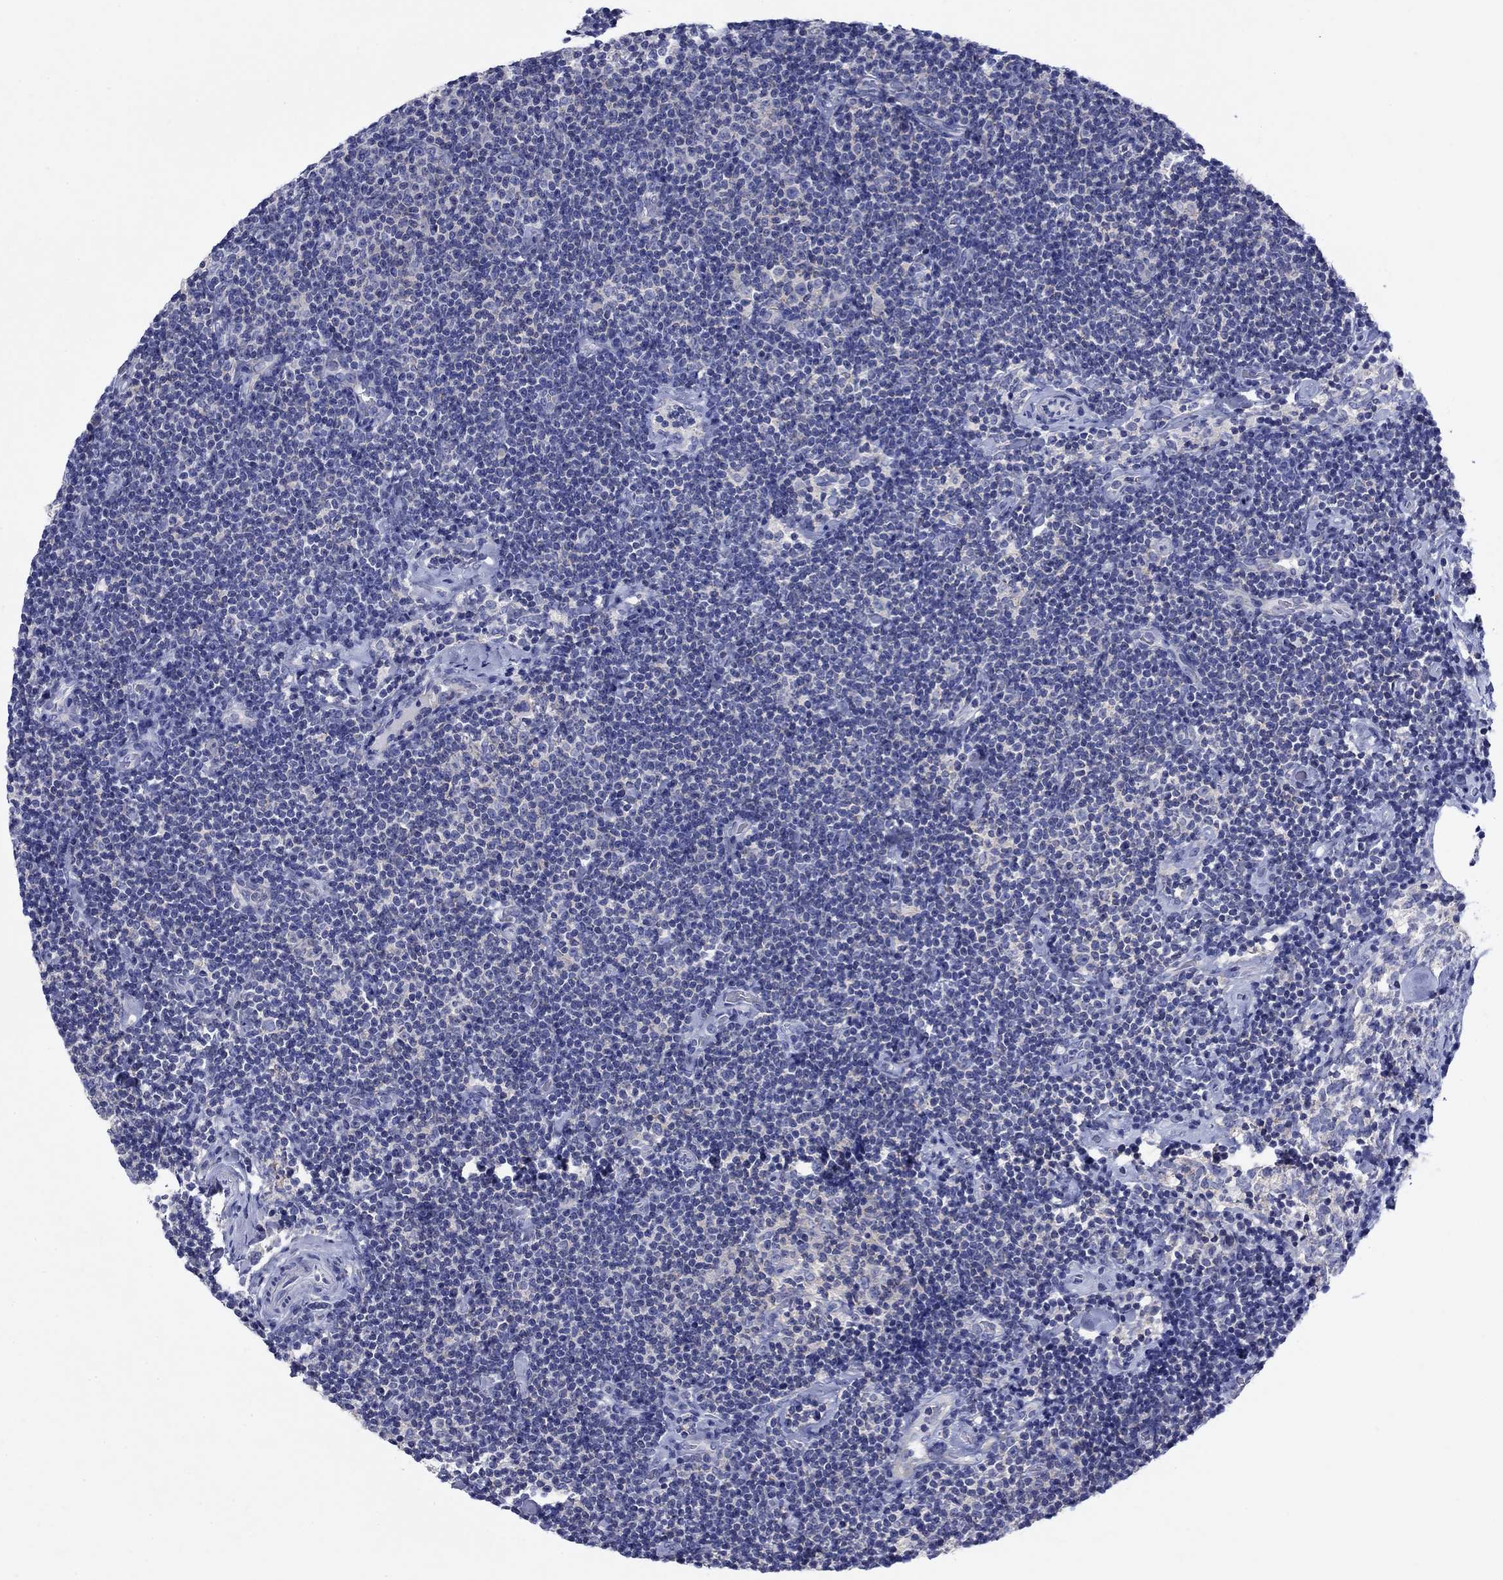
{"staining": {"intensity": "negative", "quantity": "none", "location": "none"}, "tissue": "lymphoma", "cell_type": "Tumor cells", "image_type": "cancer", "snomed": [{"axis": "morphology", "description": "Malignant lymphoma, non-Hodgkin's type, Low grade"}, {"axis": "topography", "description": "Lymph node"}], "caption": "IHC of human lymphoma exhibits no staining in tumor cells.", "gene": "SULT2B1", "patient": {"sex": "male", "age": 81}}